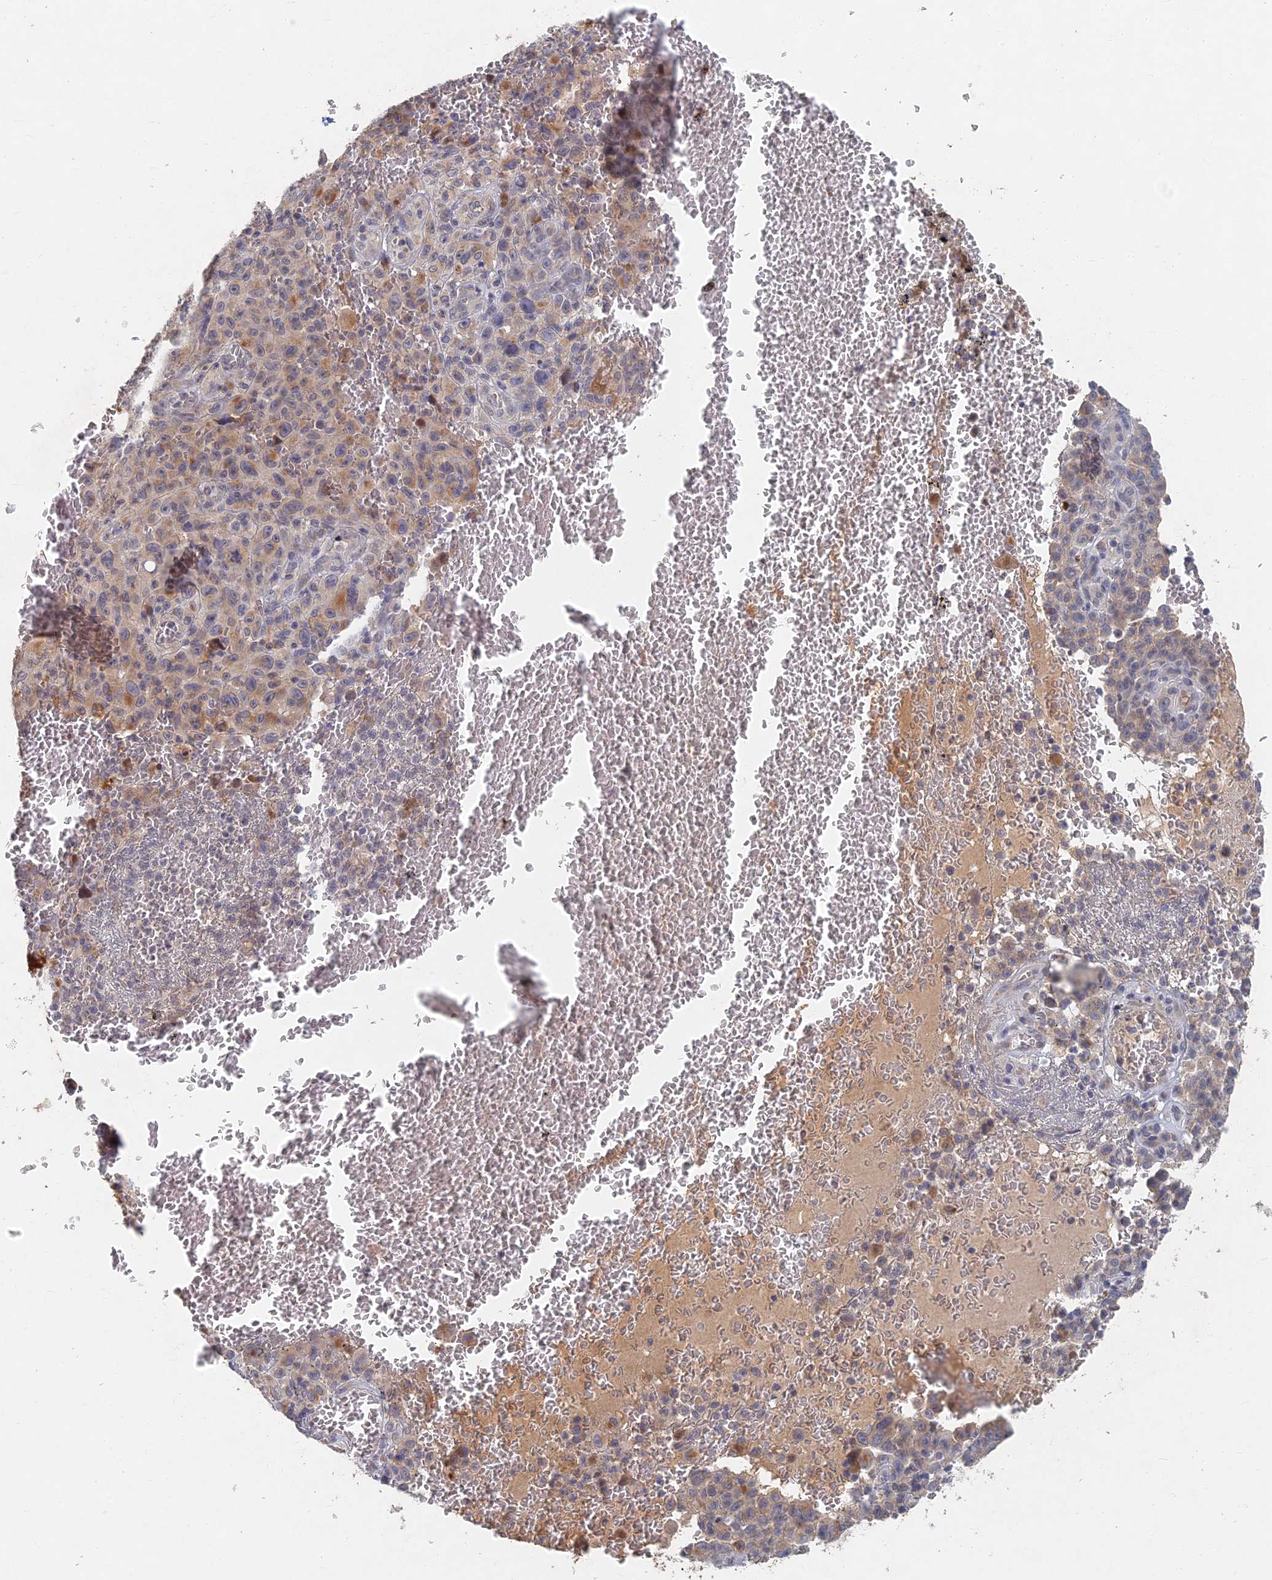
{"staining": {"intensity": "weak", "quantity": "<25%", "location": "cytoplasmic/membranous"}, "tissue": "melanoma", "cell_type": "Tumor cells", "image_type": "cancer", "snomed": [{"axis": "morphology", "description": "Malignant melanoma, NOS"}, {"axis": "topography", "description": "Skin"}], "caption": "Tumor cells are negative for brown protein staining in melanoma.", "gene": "GNA15", "patient": {"sex": "female", "age": 82}}